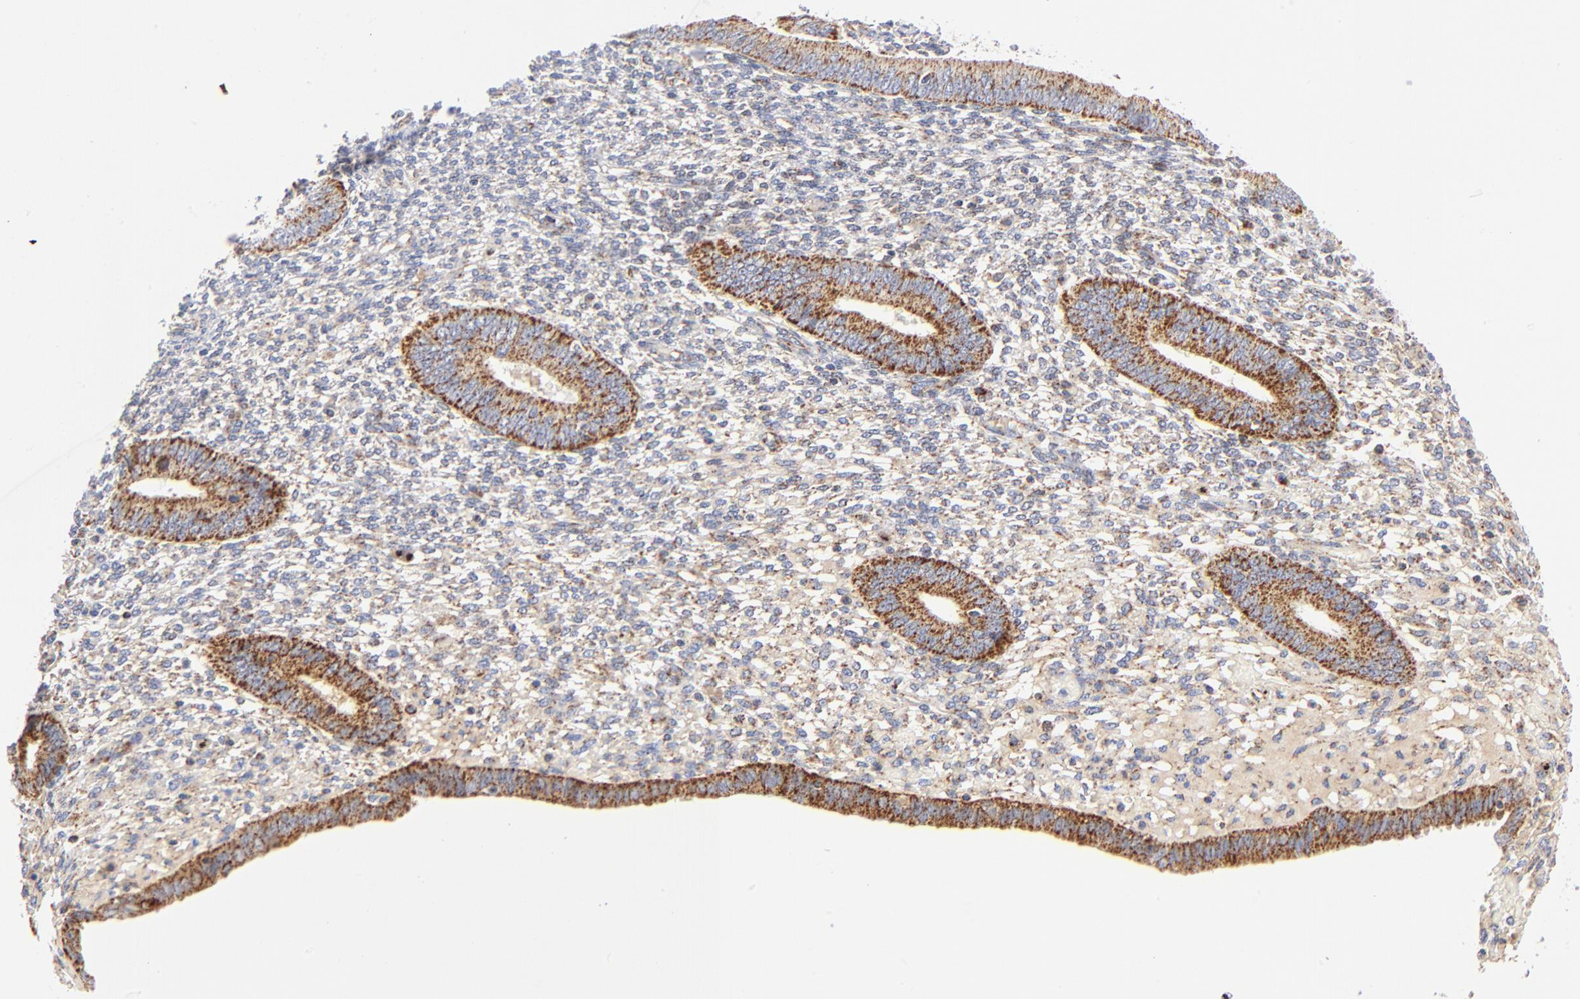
{"staining": {"intensity": "weak", "quantity": "25%-75%", "location": "cytoplasmic/membranous"}, "tissue": "endometrium", "cell_type": "Cells in endometrial stroma", "image_type": "normal", "snomed": [{"axis": "morphology", "description": "Normal tissue, NOS"}, {"axis": "topography", "description": "Endometrium"}], "caption": "Unremarkable endometrium shows weak cytoplasmic/membranous staining in about 25%-75% of cells in endometrial stroma, visualized by immunohistochemistry.", "gene": "DLAT", "patient": {"sex": "female", "age": 42}}